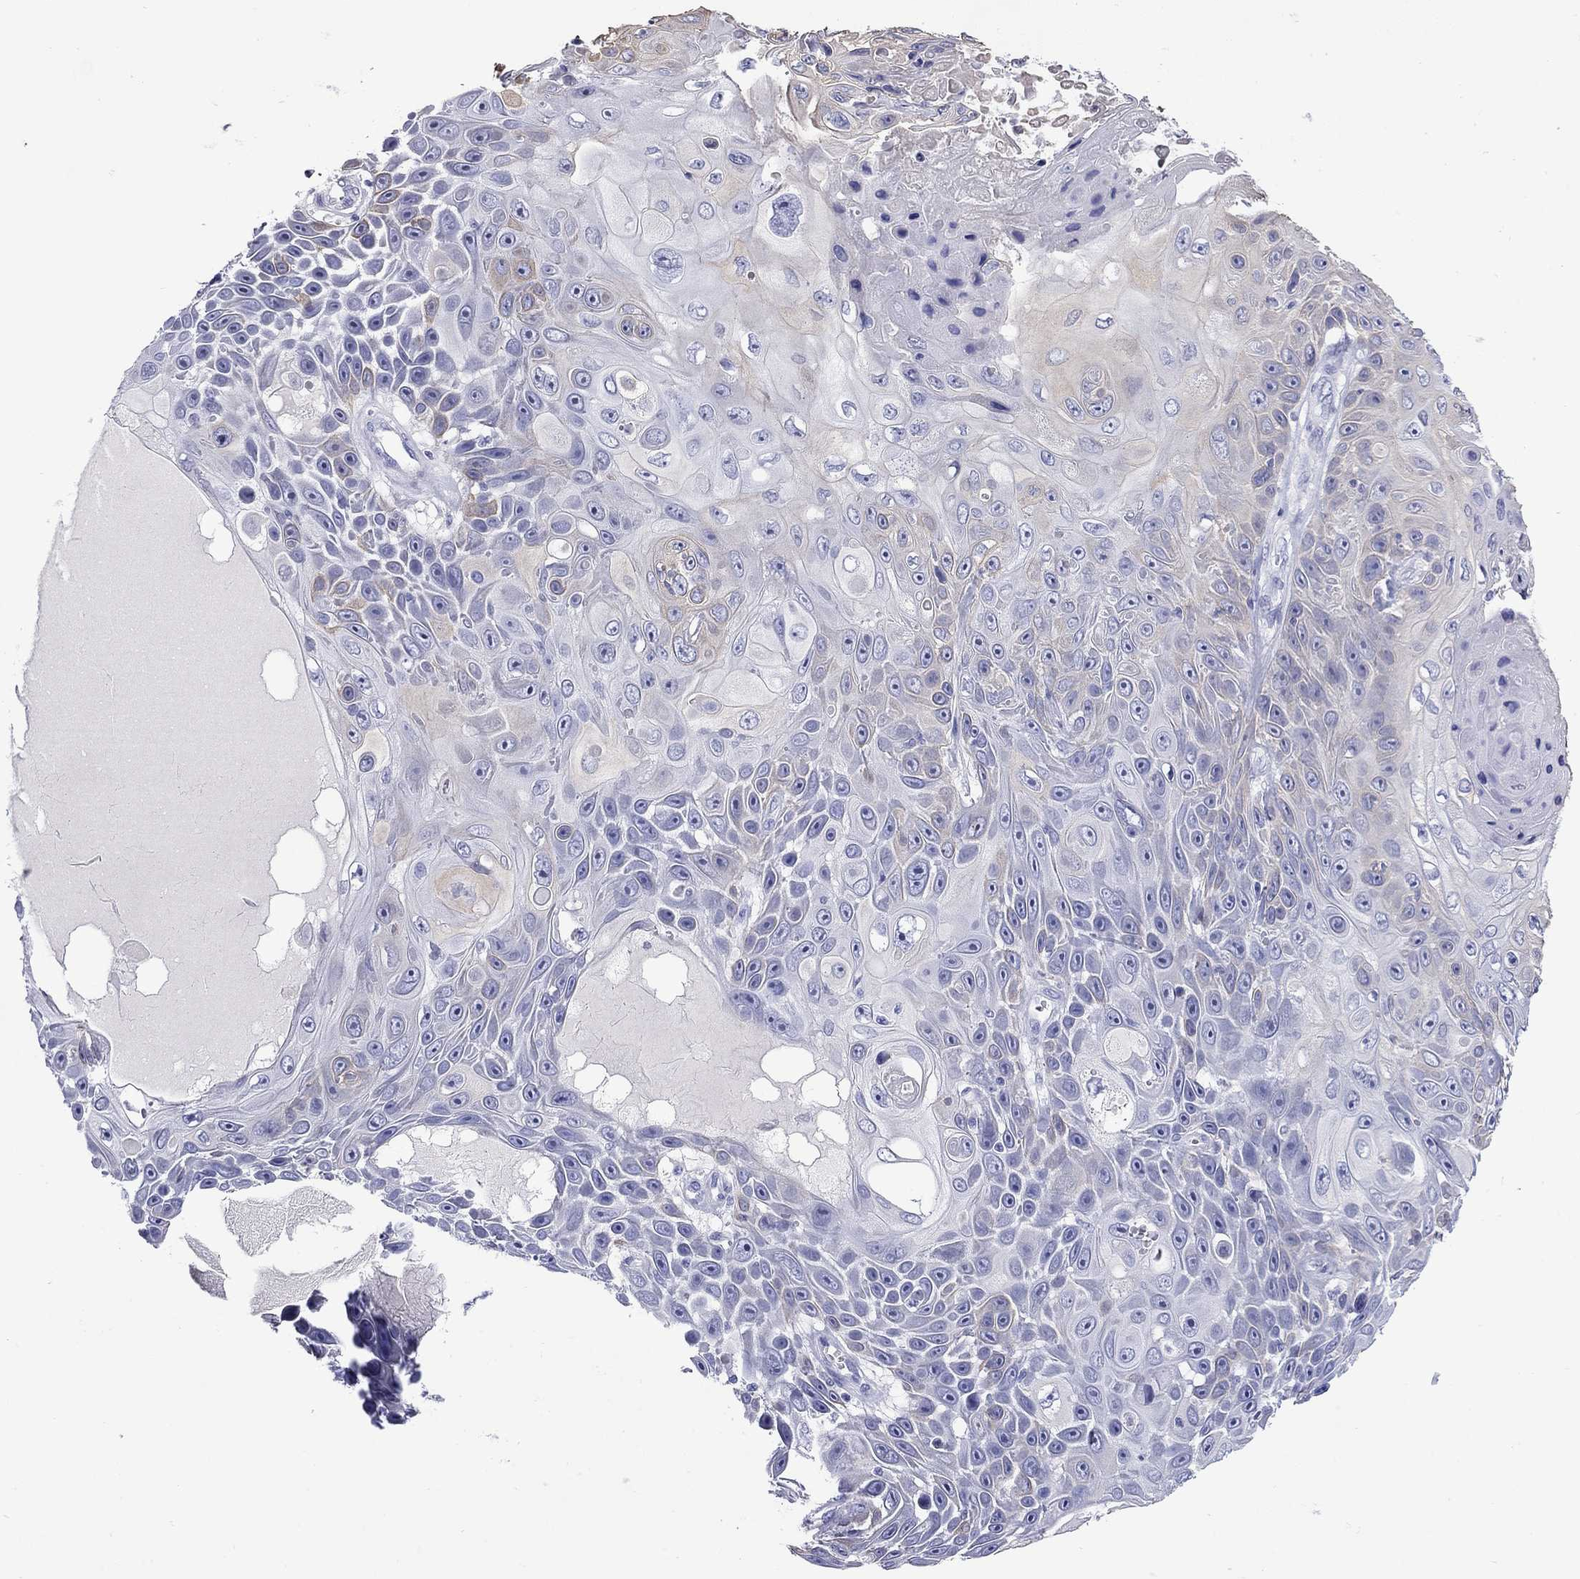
{"staining": {"intensity": "weak", "quantity": "25%-75%", "location": "cytoplasmic/membranous"}, "tissue": "skin cancer", "cell_type": "Tumor cells", "image_type": "cancer", "snomed": [{"axis": "morphology", "description": "Squamous cell carcinoma, NOS"}, {"axis": "topography", "description": "Skin"}], "caption": "Skin squamous cell carcinoma tissue exhibits weak cytoplasmic/membranous staining in approximately 25%-75% of tumor cells (DAB (3,3'-diaminobenzidine) IHC, brown staining for protein, blue staining for nuclei).", "gene": "CMYA5", "patient": {"sex": "male", "age": 82}}